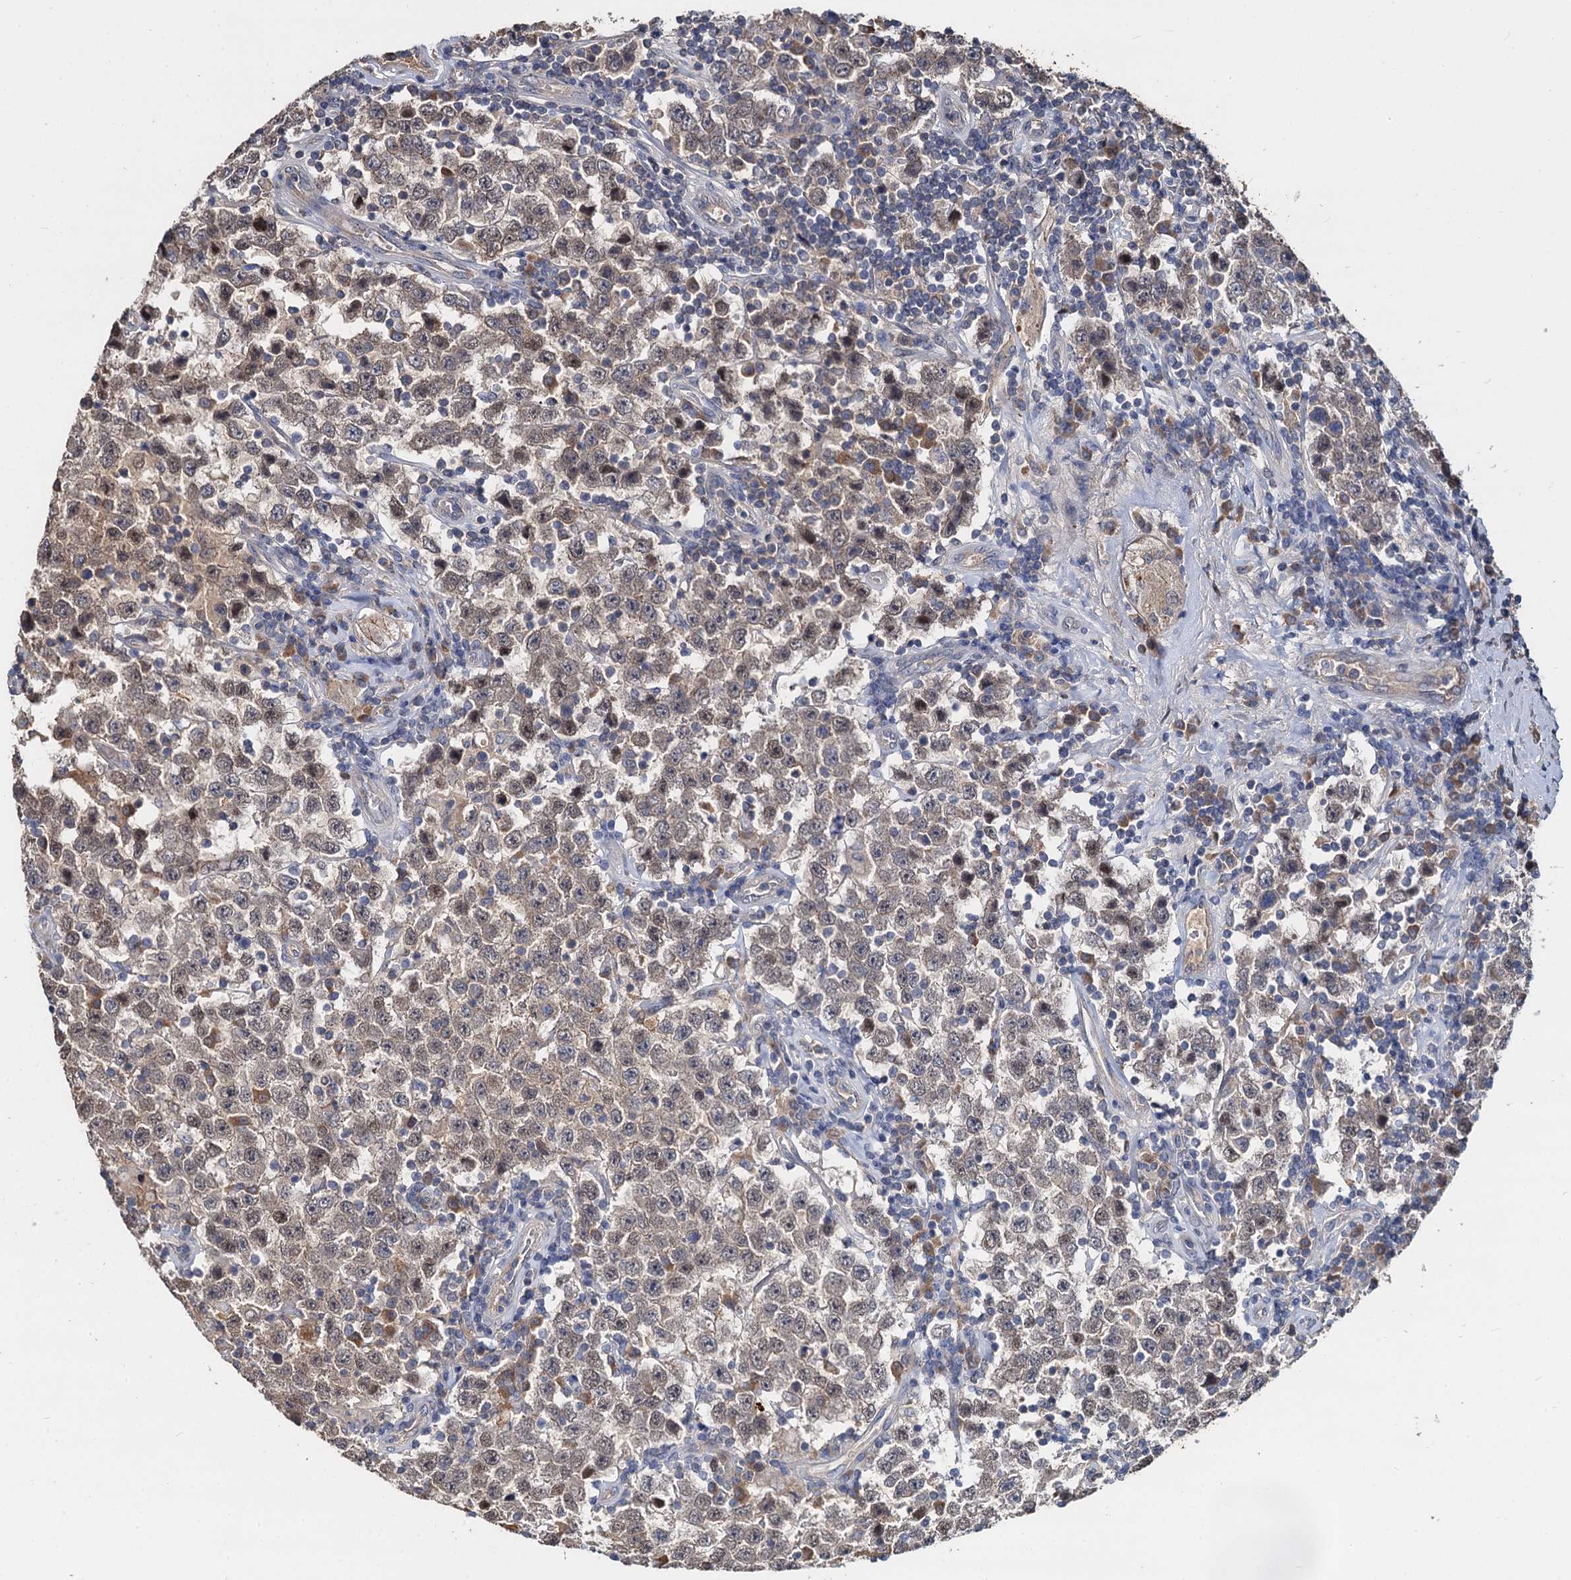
{"staining": {"intensity": "moderate", "quantity": "<25%", "location": "cytoplasmic/membranous,nuclear"}, "tissue": "testis cancer", "cell_type": "Tumor cells", "image_type": "cancer", "snomed": [{"axis": "morphology", "description": "Normal tissue, NOS"}, {"axis": "morphology", "description": "Urothelial carcinoma, High grade"}, {"axis": "morphology", "description": "Seminoma, NOS"}, {"axis": "morphology", "description": "Carcinoma, Embryonal, NOS"}, {"axis": "topography", "description": "Urinary bladder"}, {"axis": "topography", "description": "Testis"}], "caption": "A brown stain labels moderate cytoplasmic/membranous and nuclear staining of a protein in testis cancer tumor cells. (DAB IHC with brightfield microscopy, high magnification).", "gene": "CCDC184", "patient": {"sex": "male", "age": 41}}